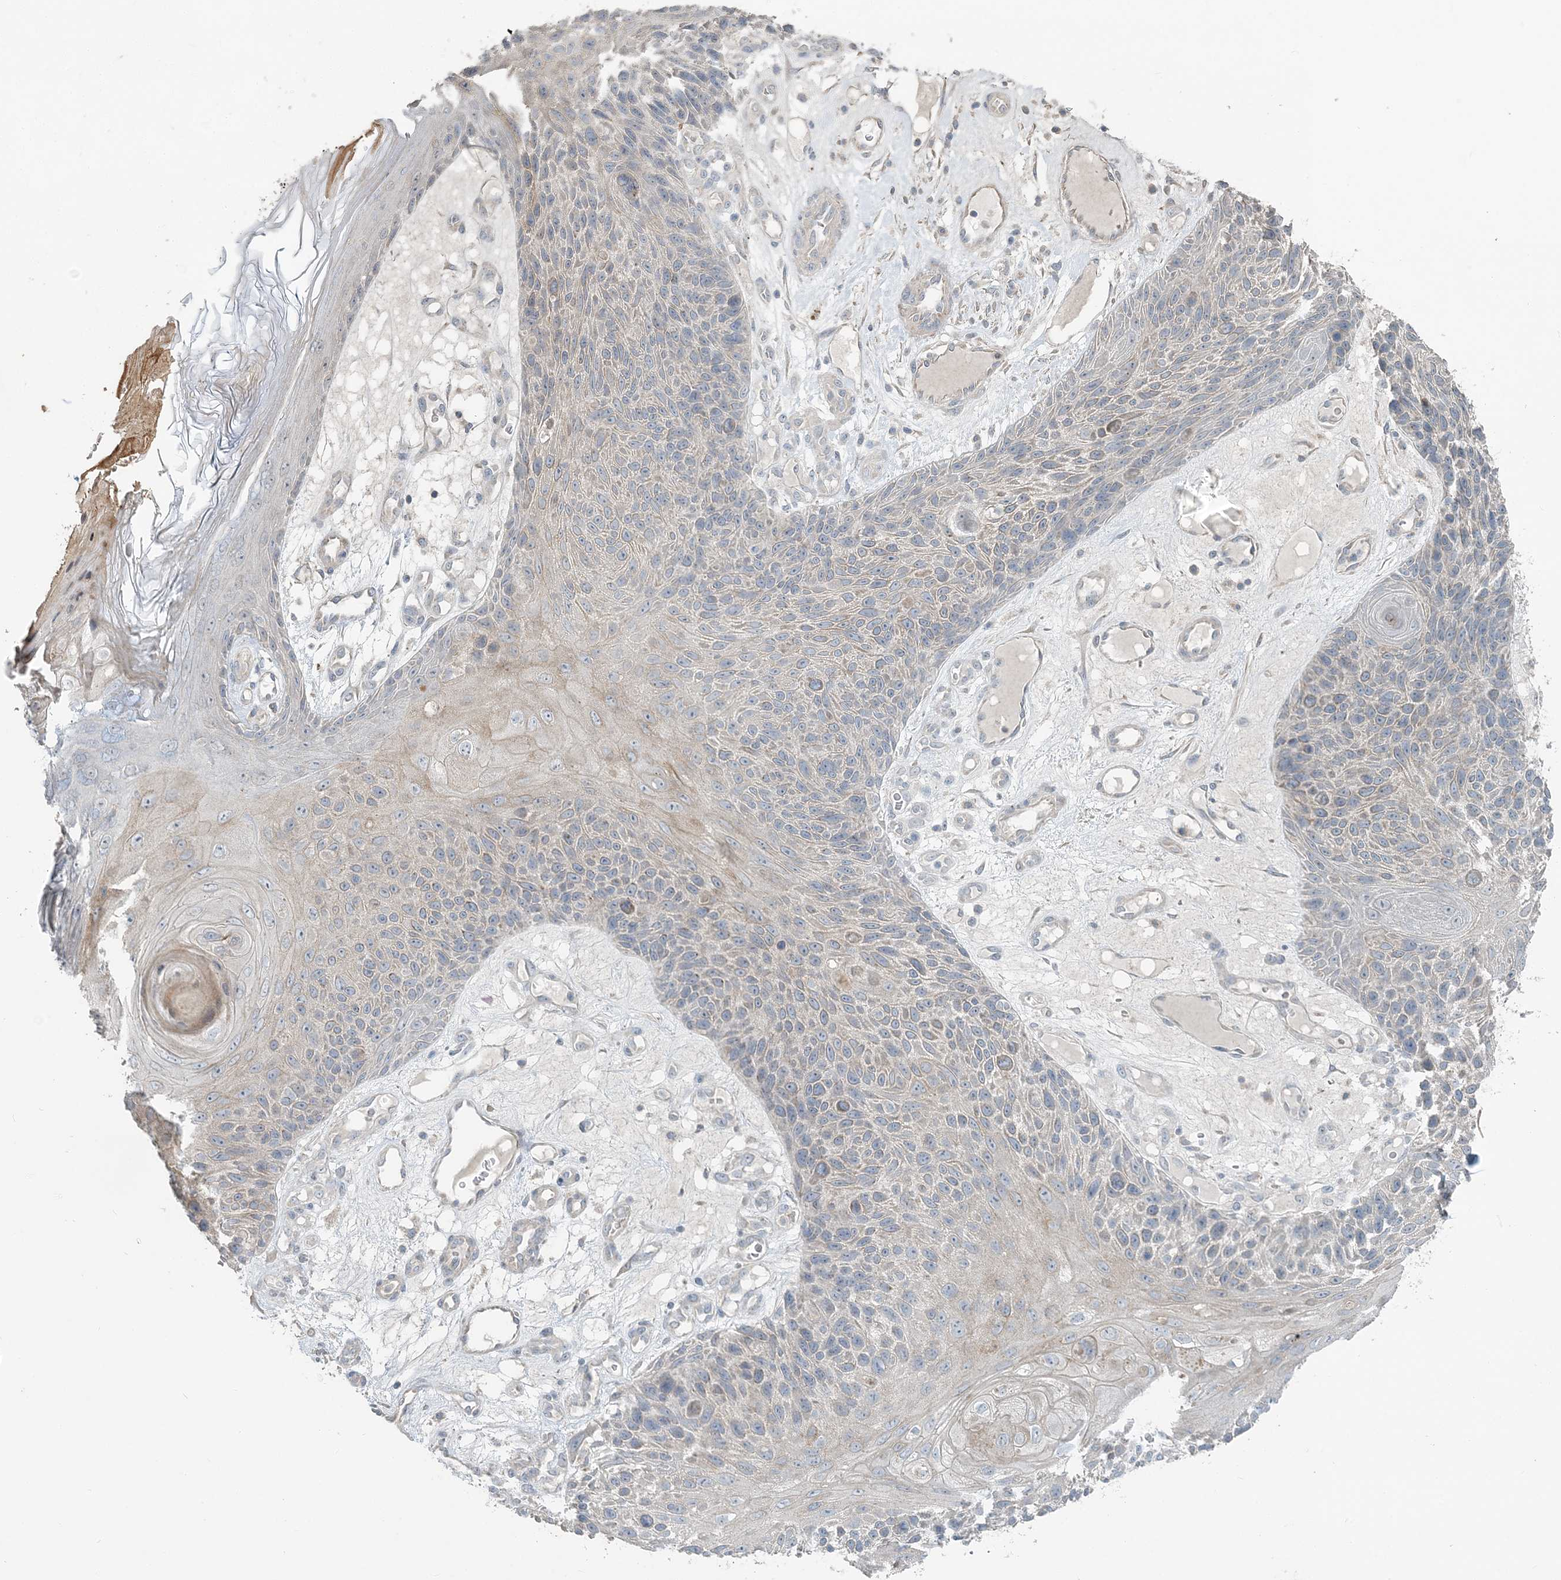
{"staining": {"intensity": "negative", "quantity": "none", "location": "none"}, "tissue": "skin cancer", "cell_type": "Tumor cells", "image_type": "cancer", "snomed": [{"axis": "morphology", "description": "Squamous cell carcinoma, NOS"}, {"axis": "topography", "description": "Skin"}], "caption": "Immunohistochemistry (IHC) photomicrograph of neoplastic tissue: human skin cancer stained with DAB shows no significant protein staining in tumor cells. (Stains: DAB (3,3'-diaminobenzidine) immunohistochemistry with hematoxylin counter stain, Microscopy: brightfield microscopy at high magnification).", "gene": "SLC4A10", "patient": {"sex": "female", "age": 88}}